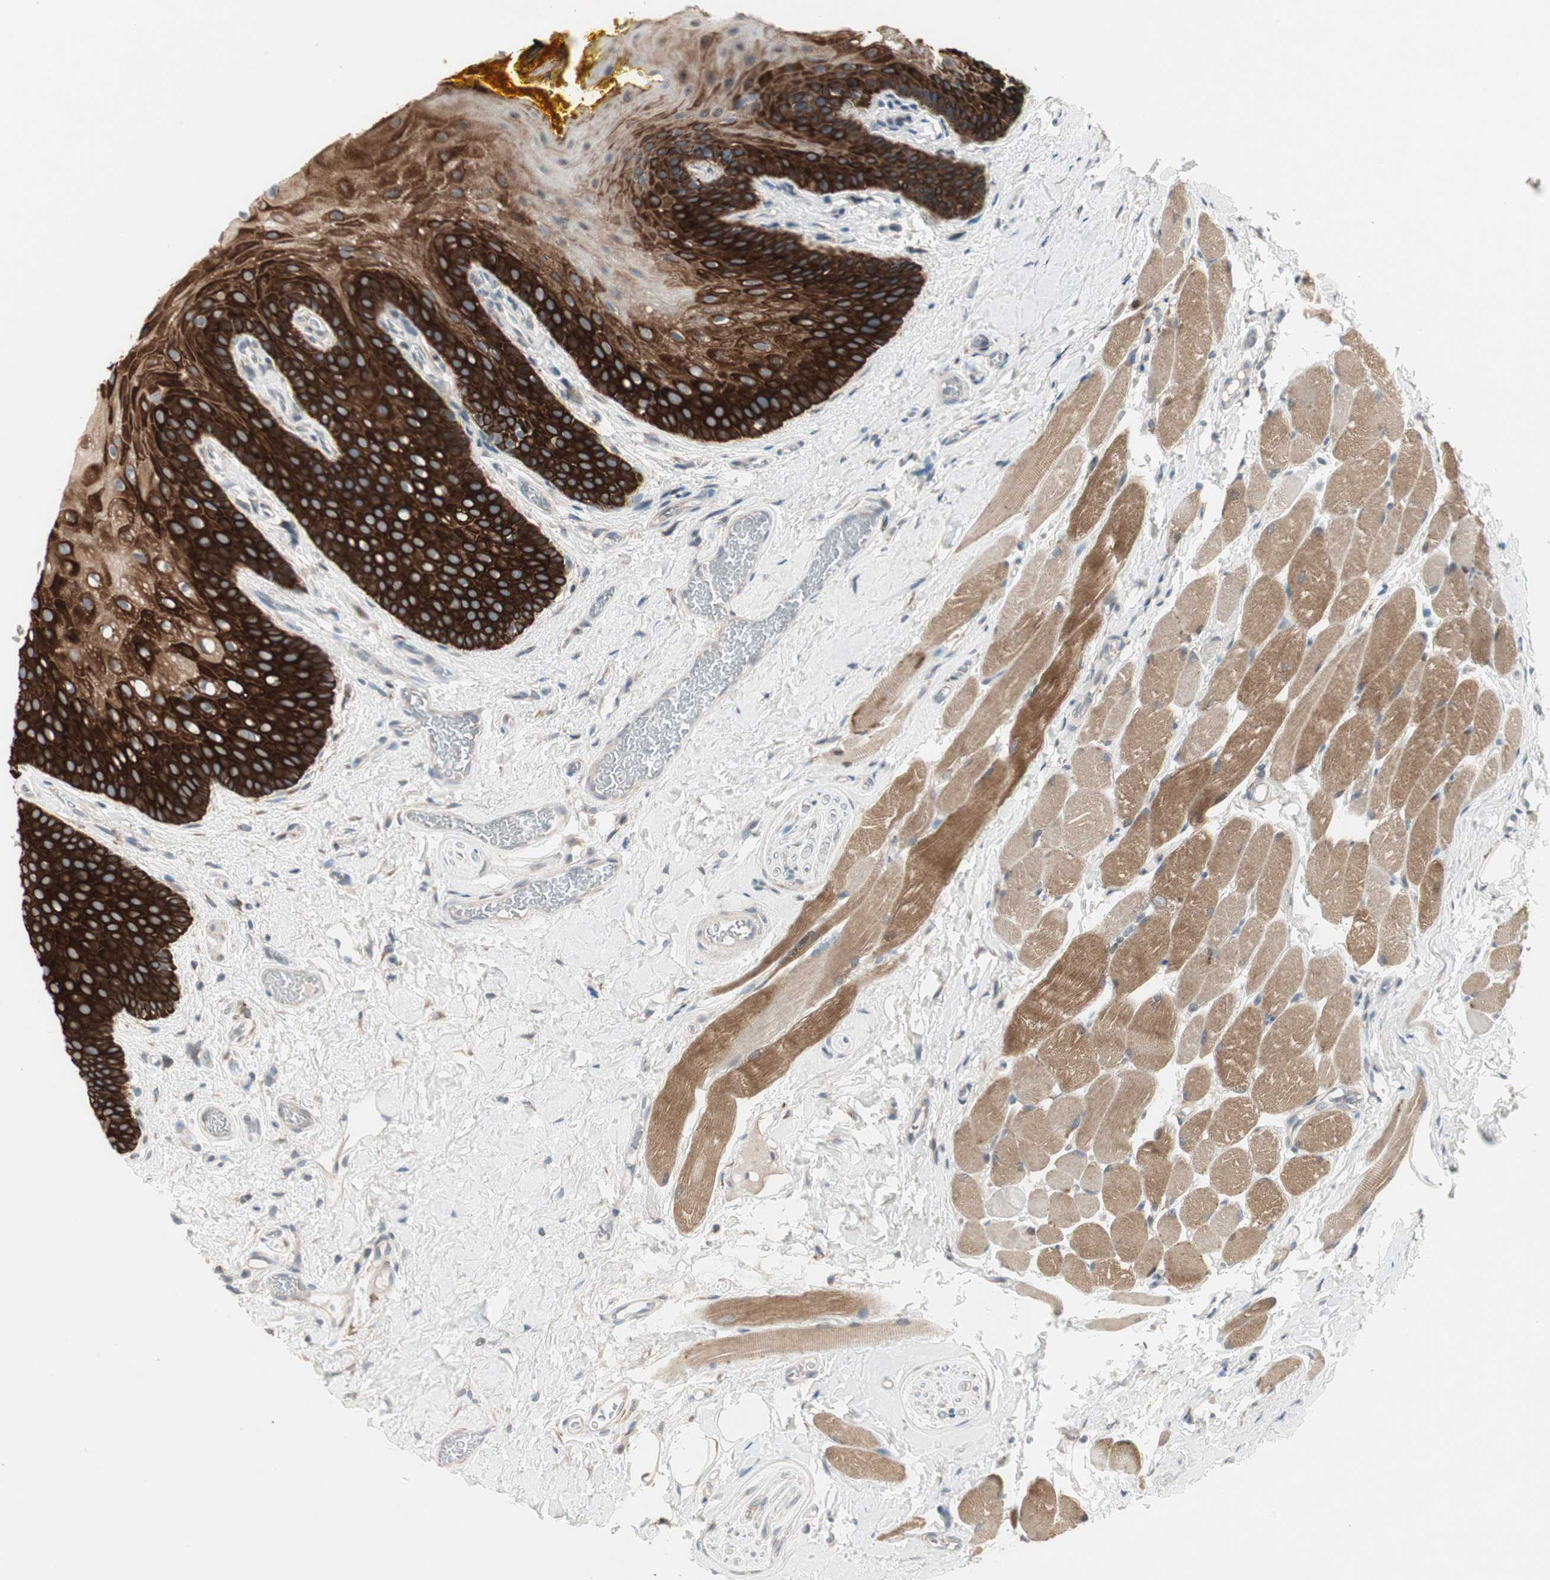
{"staining": {"intensity": "strong", "quantity": ">75%", "location": "cytoplasmic/membranous"}, "tissue": "oral mucosa", "cell_type": "Squamous epithelial cells", "image_type": "normal", "snomed": [{"axis": "morphology", "description": "Normal tissue, NOS"}, {"axis": "topography", "description": "Oral tissue"}], "caption": "A high-resolution micrograph shows immunohistochemistry (IHC) staining of normal oral mucosa, which displays strong cytoplasmic/membranous positivity in approximately >75% of squamous epithelial cells.", "gene": "ZFP36", "patient": {"sex": "male", "age": 54}}